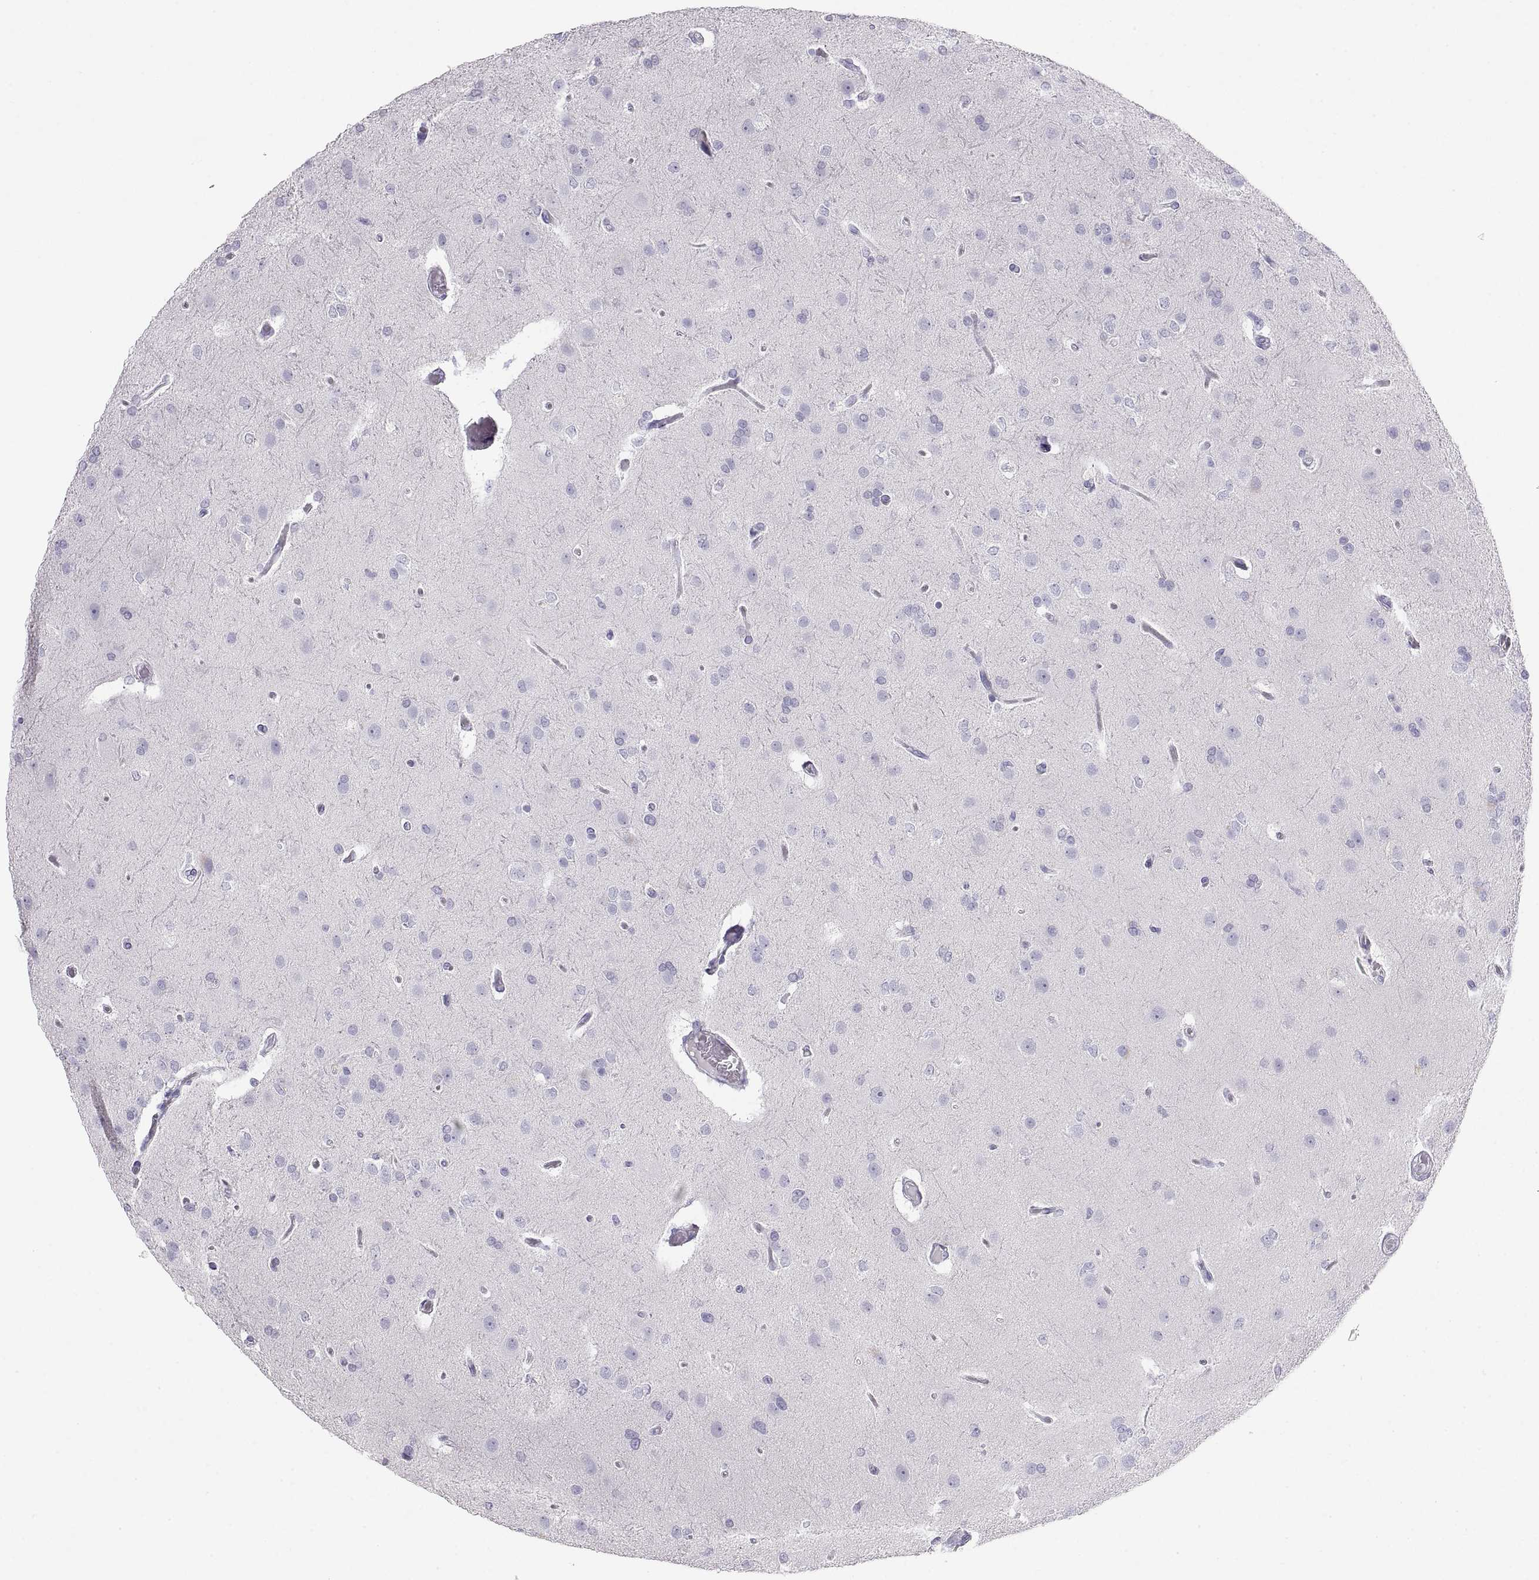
{"staining": {"intensity": "negative", "quantity": "none", "location": "none"}, "tissue": "glioma", "cell_type": "Tumor cells", "image_type": "cancer", "snomed": [{"axis": "morphology", "description": "Glioma, malignant, High grade"}, {"axis": "topography", "description": "Brain"}], "caption": "There is no significant staining in tumor cells of glioma.", "gene": "SEMG1", "patient": {"sex": "male", "age": 68}}